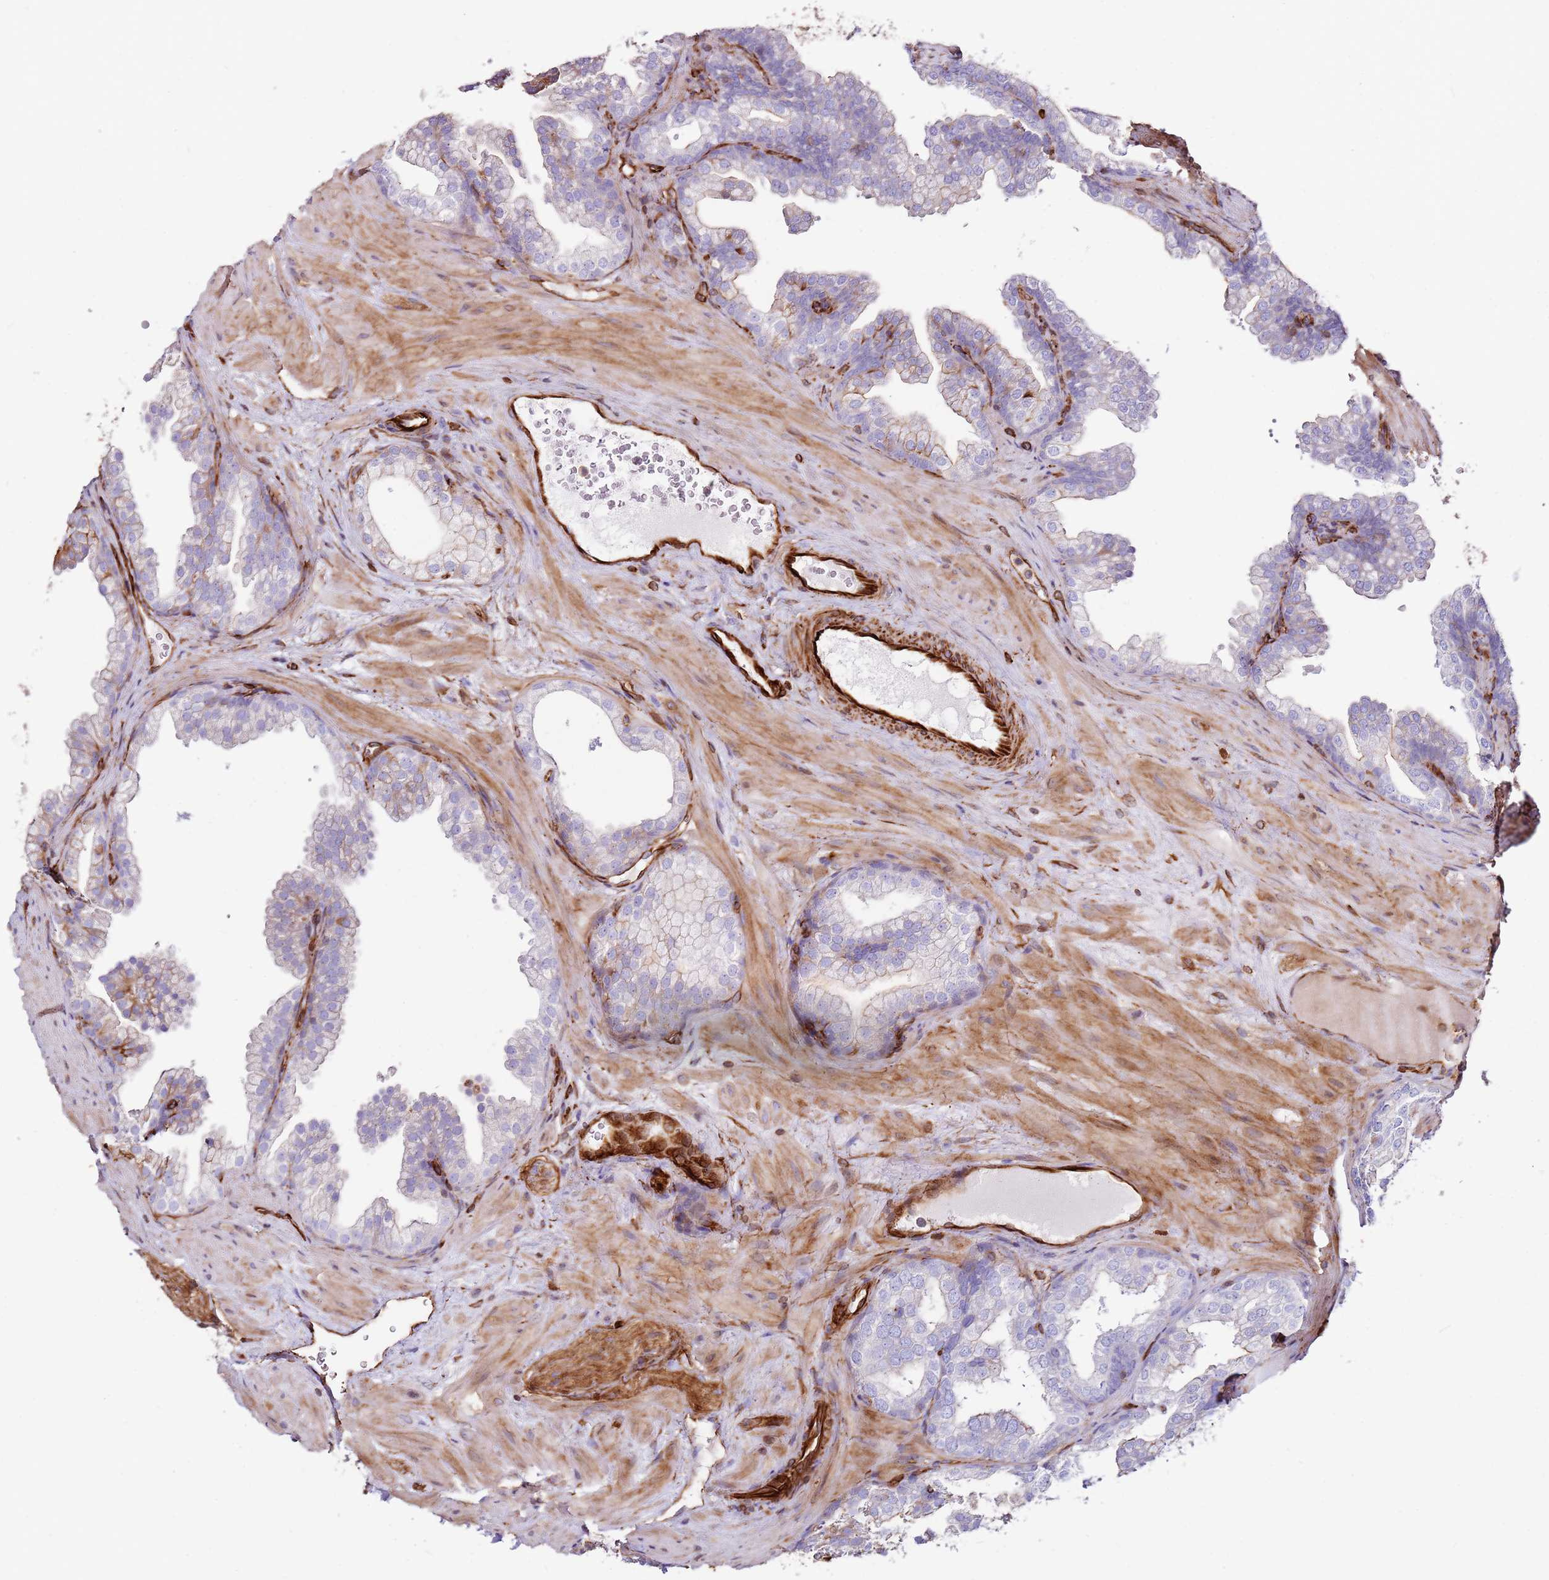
{"staining": {"intensity": "negative", "quantity": "none", "location": "none"}, "tissue": "prostate", "cell_type": "Glandular cells", "image_type": "normal", "snomed": [{"axis": "morphology", "description": "Normal tissue, NOS"}, {"axis": "topography", "description": "Prostate"}], "caption": "DAB (3,3'-diaminobenzidine) immunohistochemical staining of benign human prostate demonstrates no significant staining in glandular cells. Brightfield microscopy of immunohistochemistry stained with DAB (brown) and hematoxylin (blue), captured at high magnification.", "gene": "MRGPRE", "patient": {"sex": "male", "age": 37}}